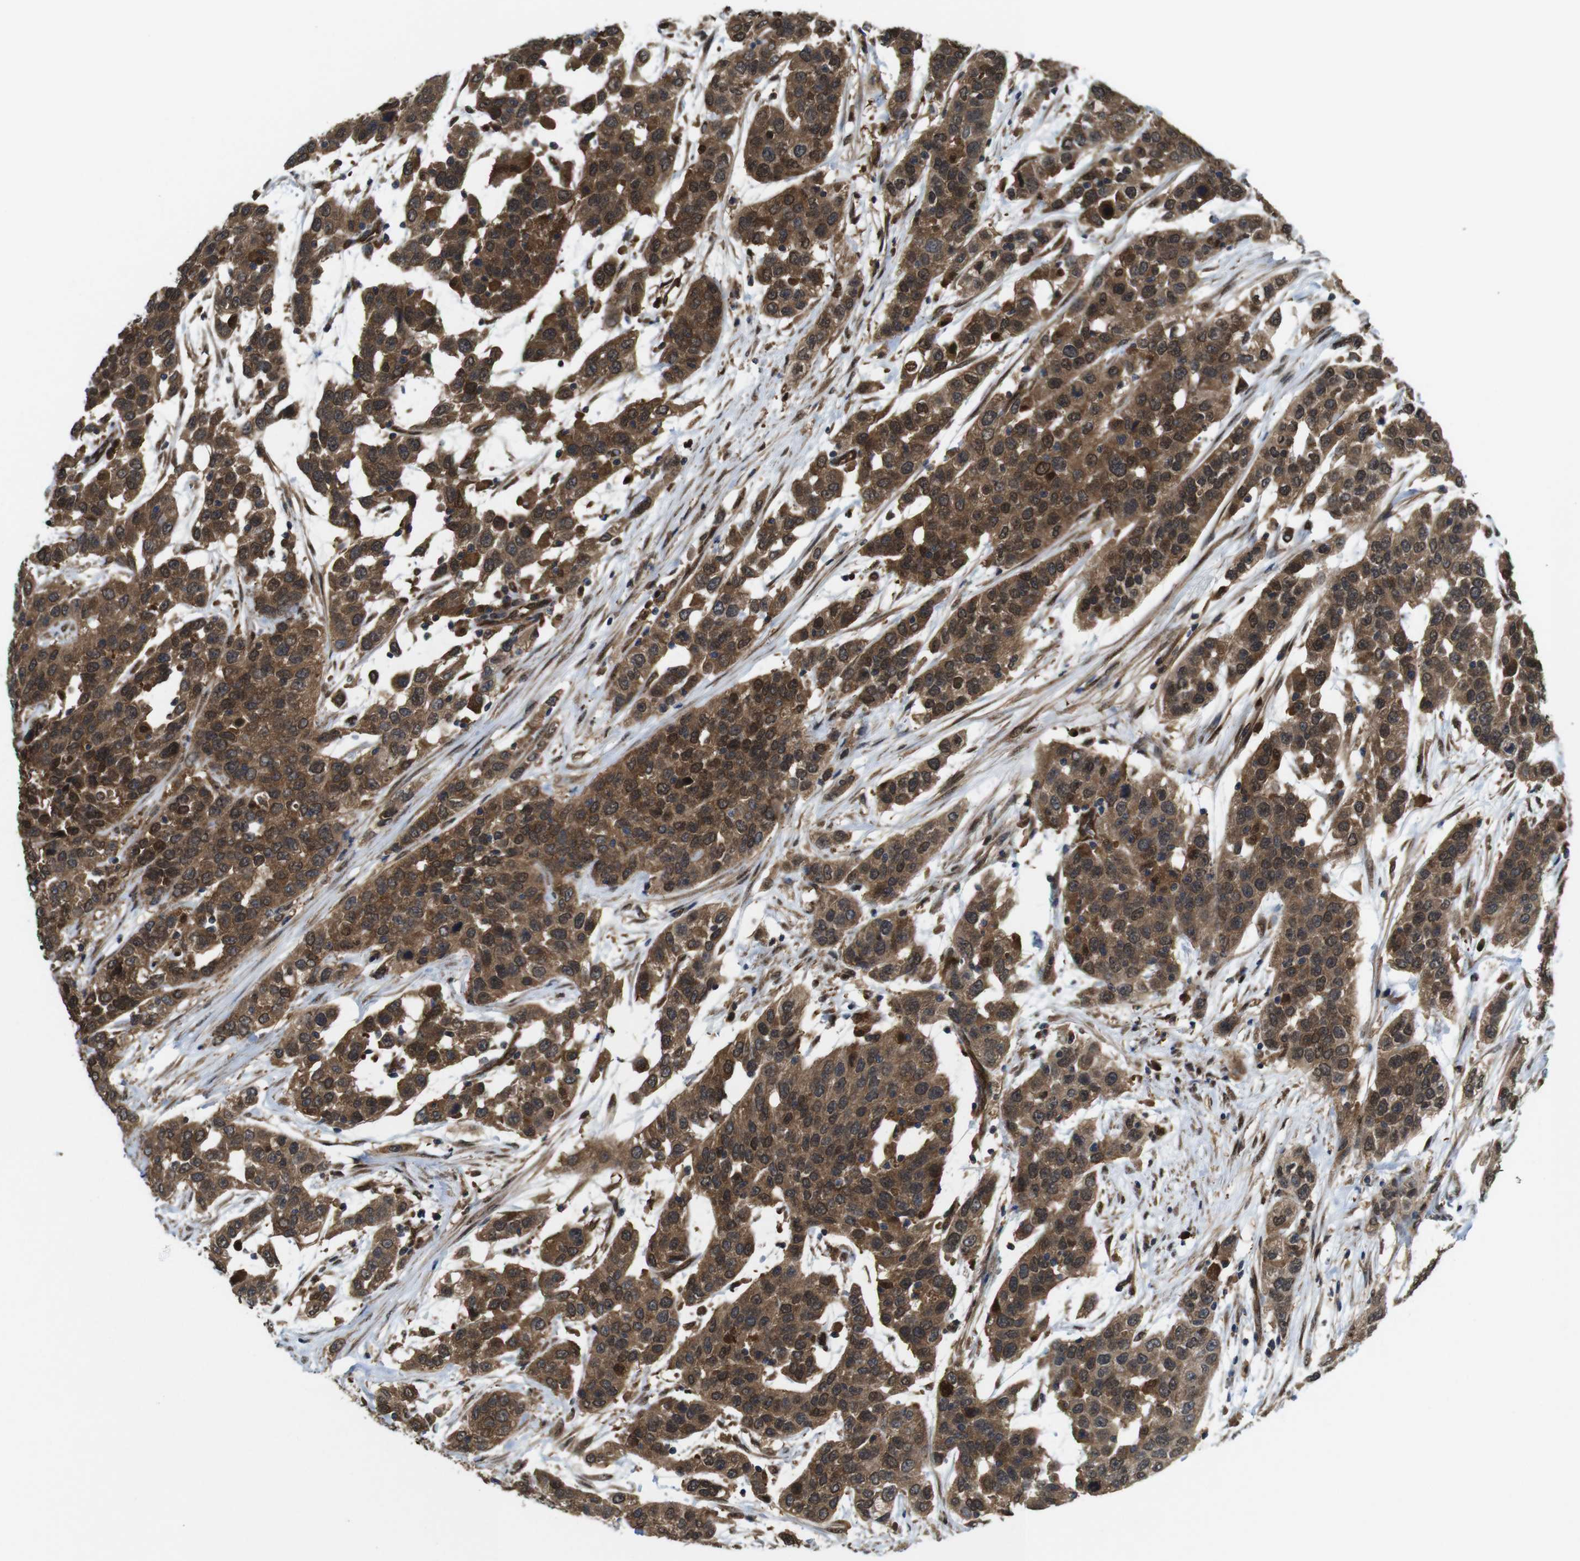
{"staining": {"intensity": "moderate", "quantity": ">75%", "location": "cytoplasmic/membranous,nuclear"}, "tissue": "urothelial cancer", "cell_type": "Tumor cells", "image_type": "cancer", "snomed": [{"axis": "morphology", "description": "Urothelial carcinoma, High grade"}, {"axis": "topography", "description": "Urinary bladder"}], "caption": "The image displays staining of urothelial carcinoma (high-grade), revealing moderate cytoplasmic/membranous and nuclear protein staining (brown color) within tumor cells.", "gene": "YWHAG", "patient": {"sex": "female", "age": 80}}